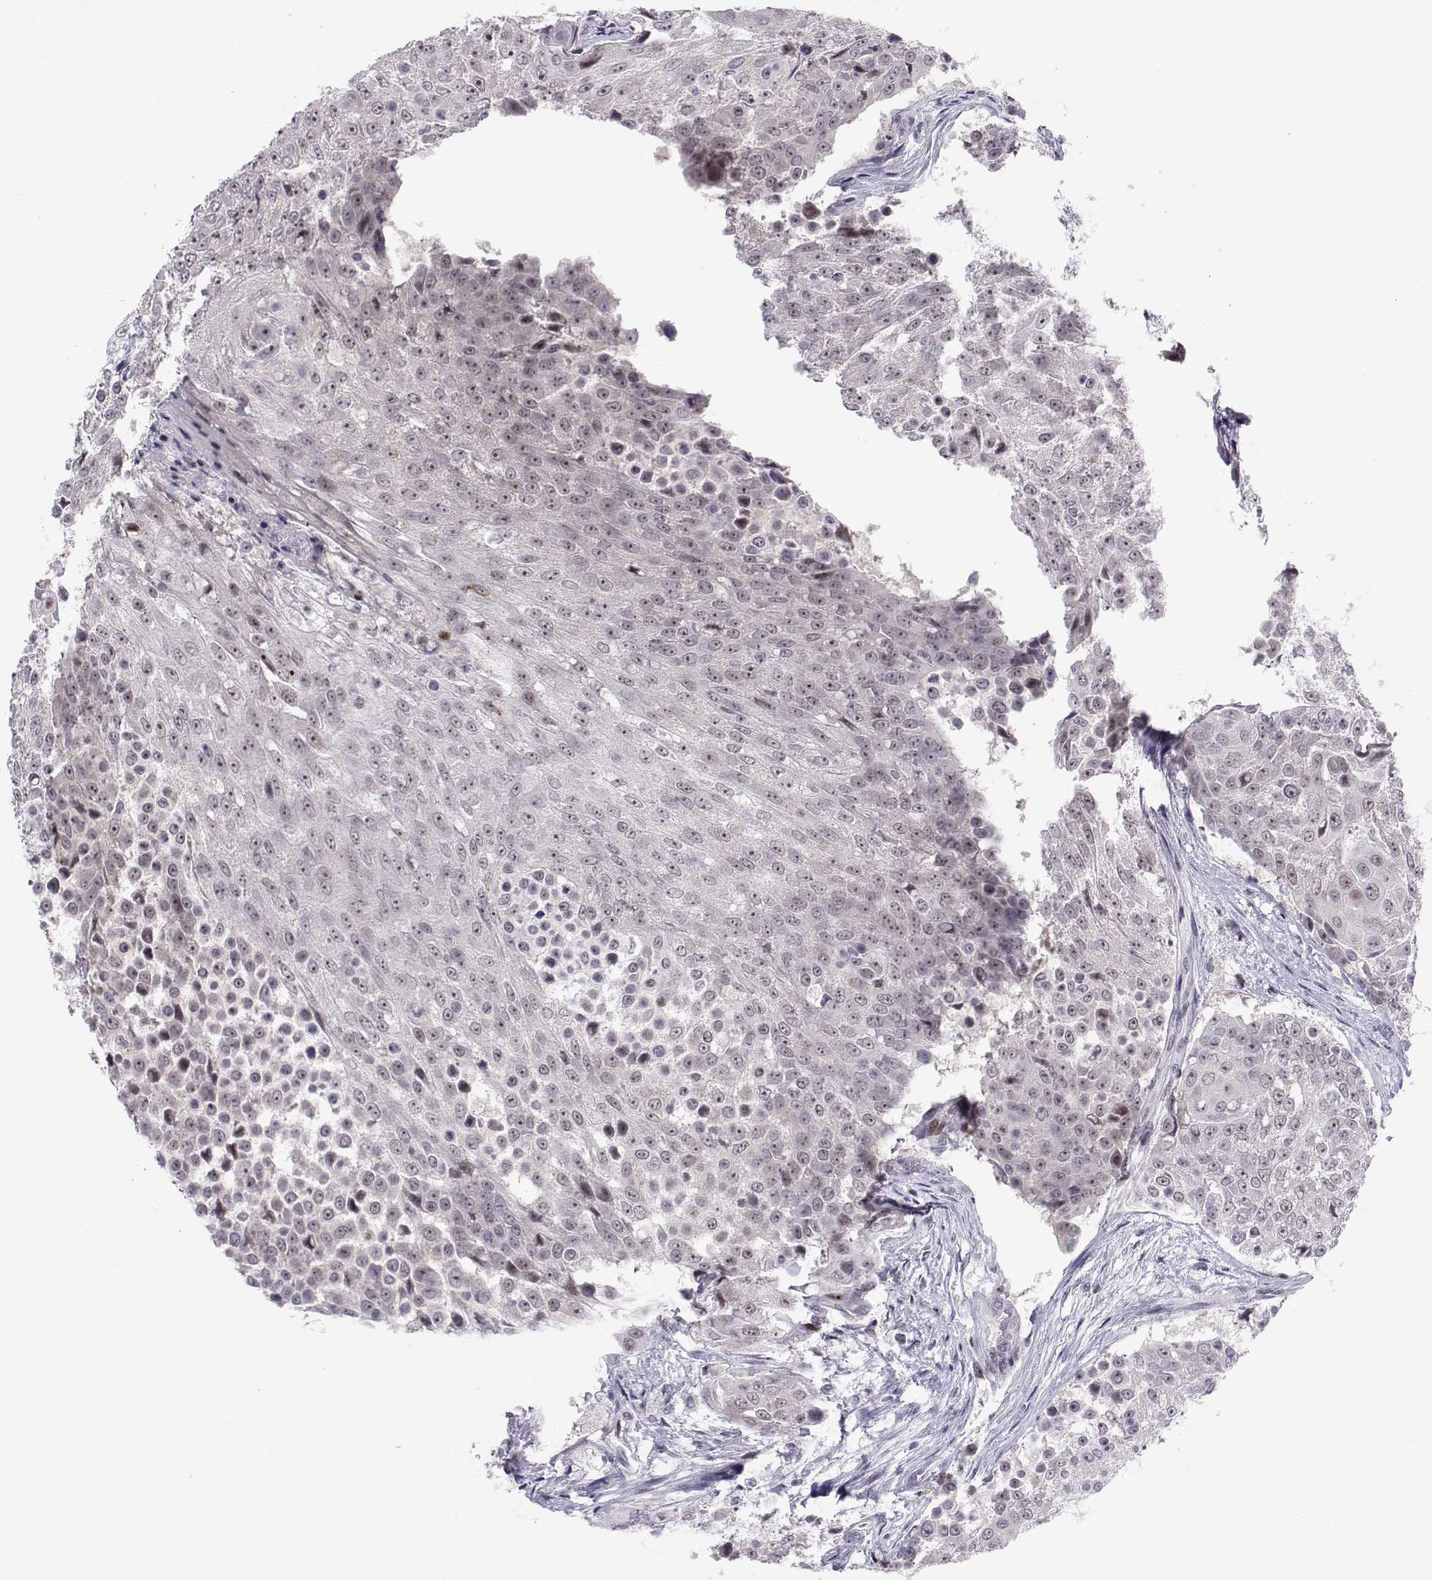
{"staining": {"intensity": "negative", "quantity": "none", "location": "none"}, "tissue": "urothelial cancer", "cell_type": "Tumor cells", "image_type": "cancer", "snomed": [{"axis": "morphology", "description": "Urothelial carcinoma, High grade"}, {"axis": "topography", "description": "Urinary bladder"}], "caption": "DAB (3,3'-diaminobenzidine) immunohistochemical staining of human high-grade urothelial carcinoma shows no significant staining in tumor cells.", "gene": "SIX6", "patient": {"sex": "female", "age": 63}}